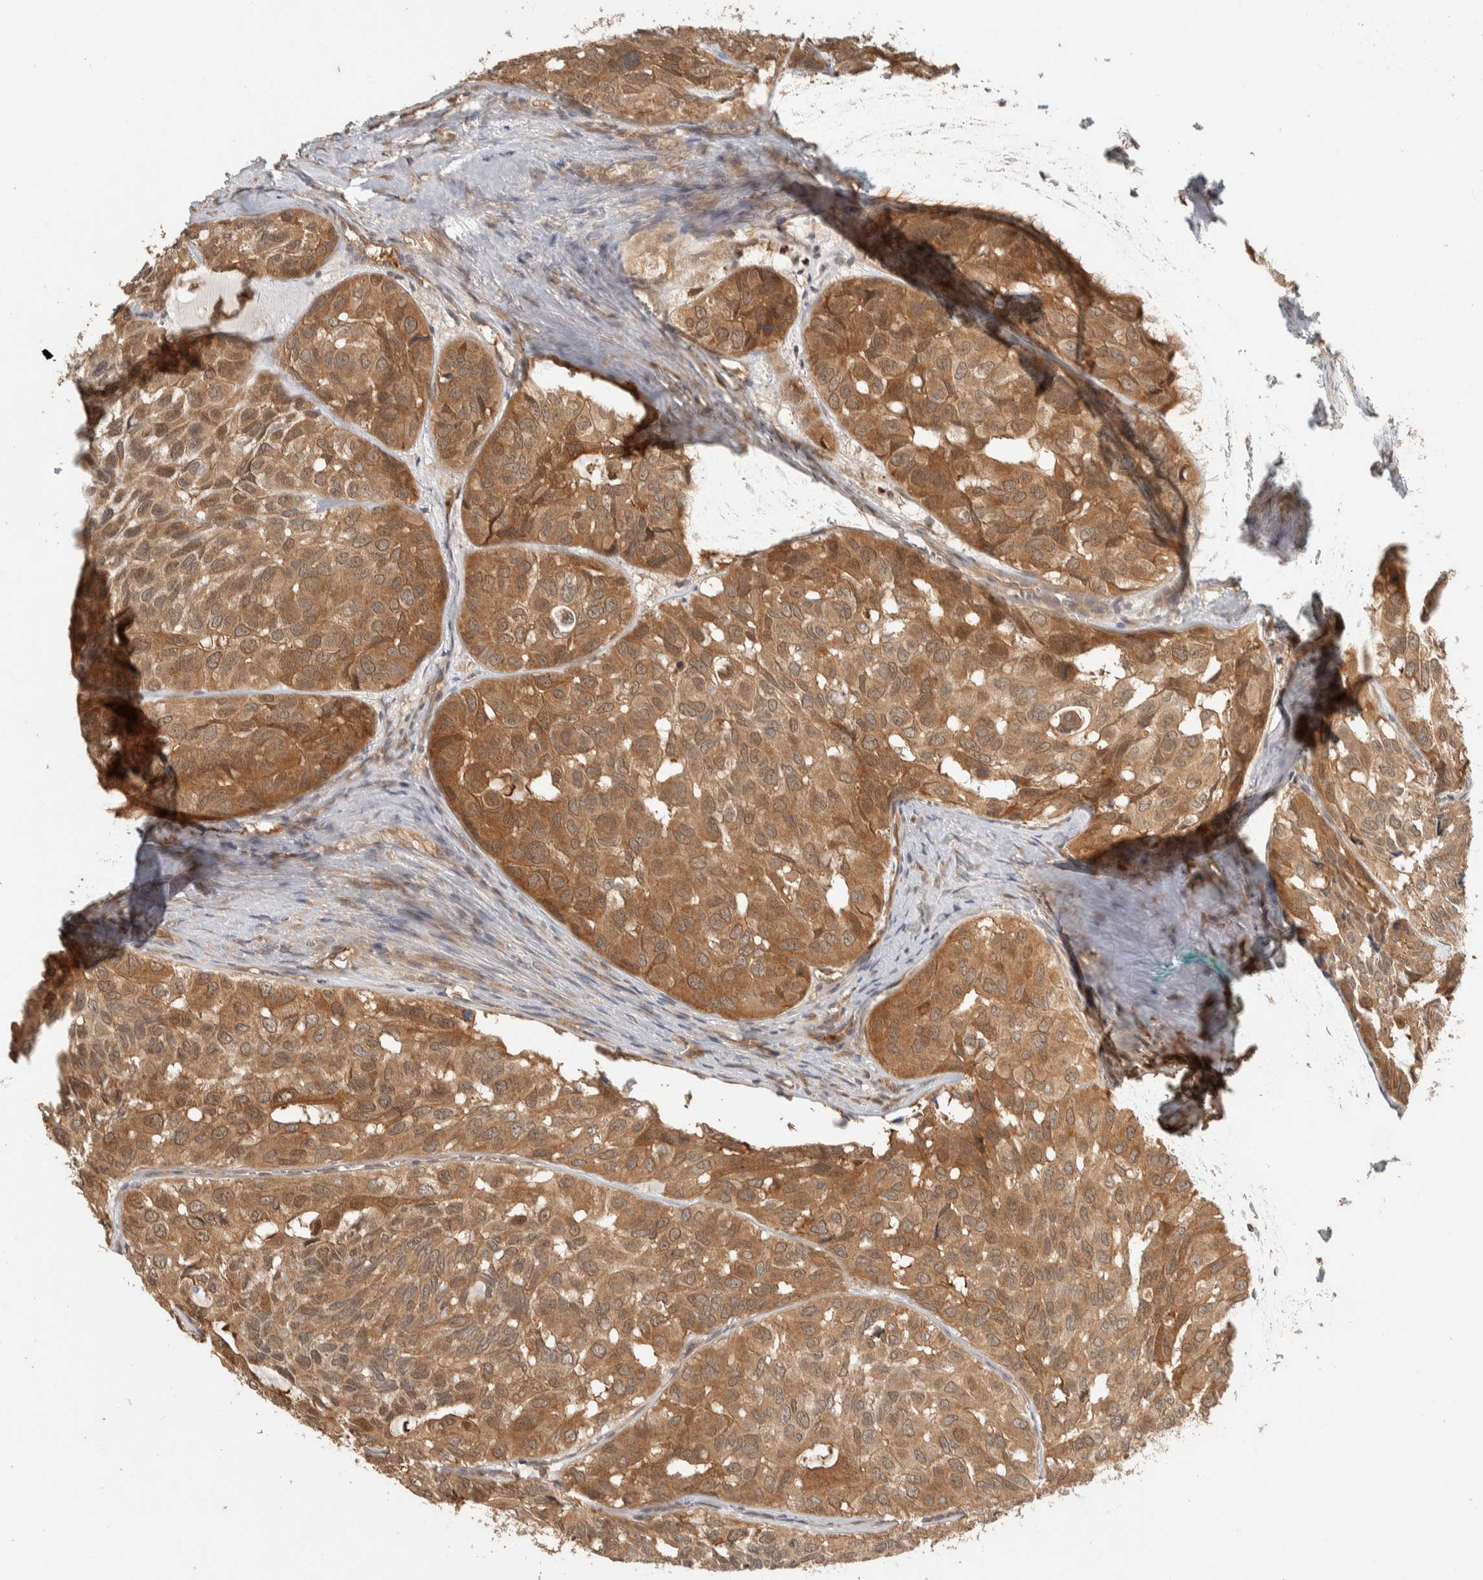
{"staining": {"intensity": "moderate", "quantity": ">75%", "location": "cytoplasmic/membranous"}, "tissue": "head and neck cancer", "cell_type": "Tumor cells", "image_type": "cancer", "snomed": [{"axis": "morphology", "description": "Adenocarcinoma, NOS"}, {"axis": "topography", "description": "Salivary gland, NOS"}, {"axis": "topography", "description": "Head-Neck"}], "caption": "The histopathology image reveals a brown stain indicating the presence of a protein in the cytoplasmic/membranous of tumor cells in adenocarcinoma (head and neck).", "gene": "ADSS2", "patient": {"sex": "female", "age": 76}}